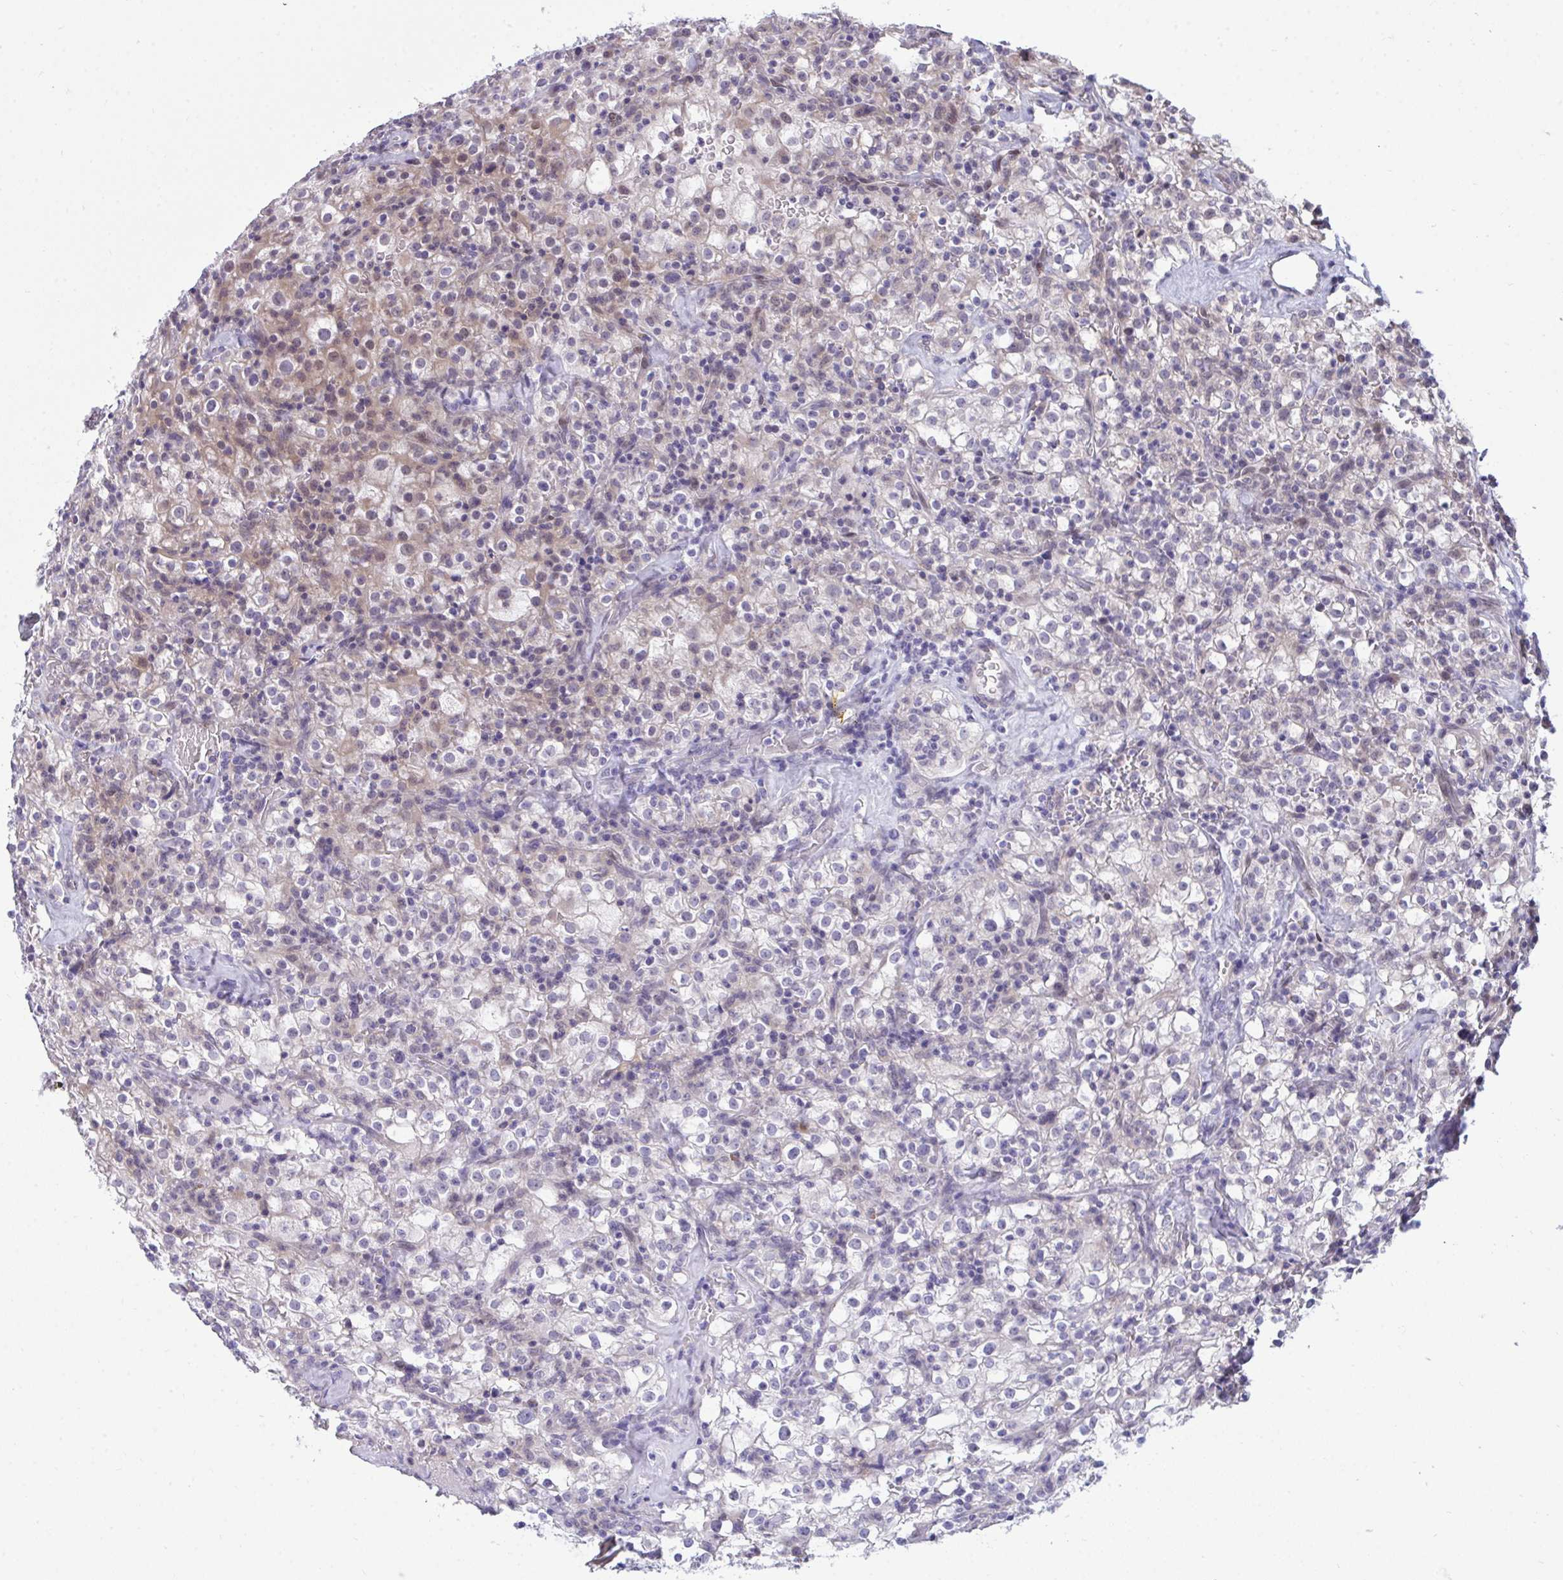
{"staining": {"intensity": "weak", "quantity": "<25%", "location": "cytoplasmic/membranous"}, "tissue": "renal cancer", "cell_type": "Tumor cells", "image_type": "cancer", "snomed": [{"axis": "morphology", "description": "Adenocarcinoma, NOS"}, {"axis": "topography", "description": "Kidney"}], "caption": "DAB immunohistochemical staining of human renal adenocarcinoma reveals no significant positivity in tumor cells.", "gene": "HMBOX1", "patient": {"sex": "female", "age": 74}}